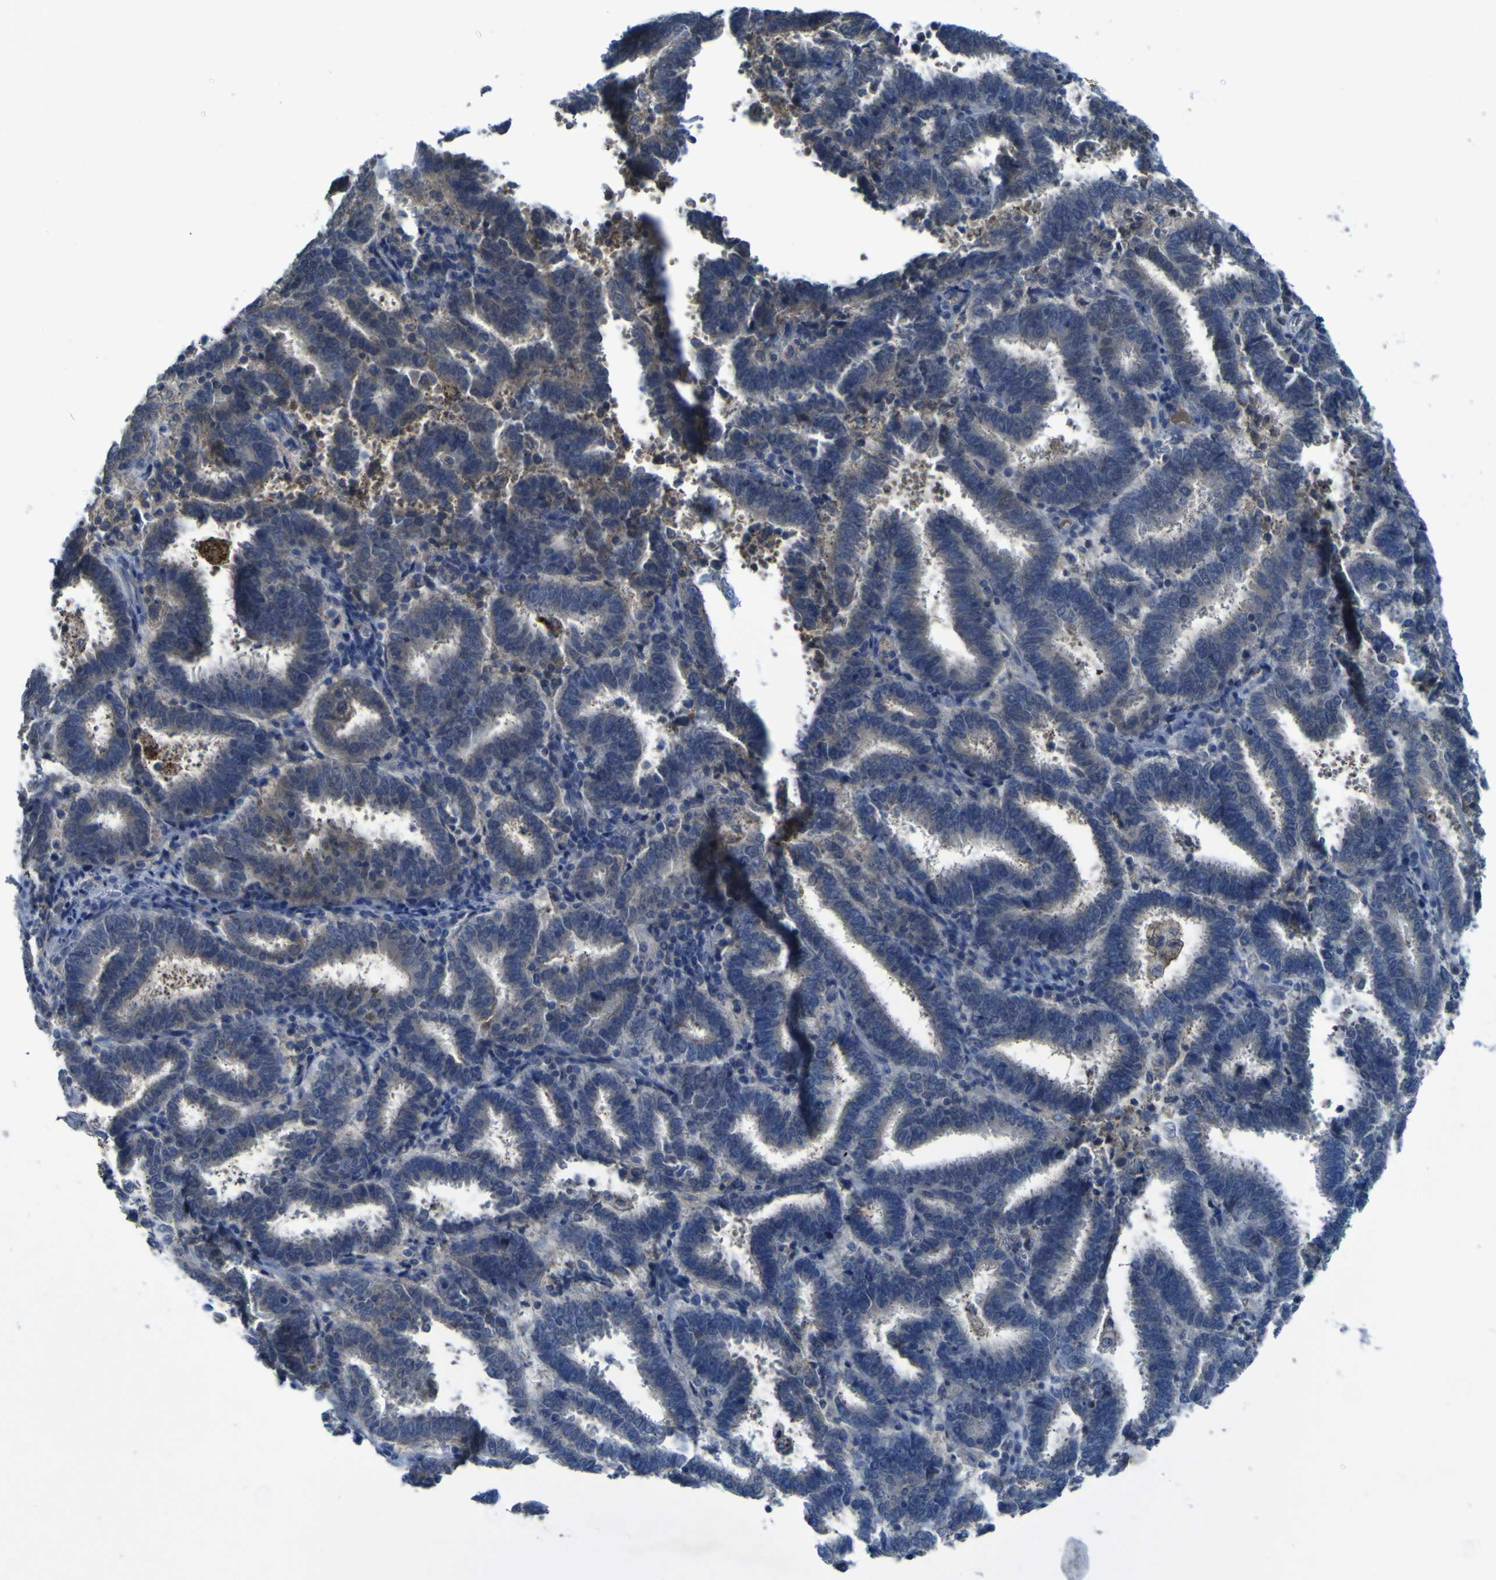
{"staining": {"intensity": "negative", "quantity": "none", "location": "none"}, "tissue": "endometrial cancer", "cell_type": "Tumor cells", "image_type": "cancer", "snomed": [{"axis": "morphology", "description": "Adenocarcinoma, NOS"}, {"axis": "topography", "description": "Uterus"}], "caption": "Endometrial cancer was stained to show a protein in brown. There is no significant staining in tumor cells.", "gene": "SGK2", "patient": {"sex": "female", "age": 83}}